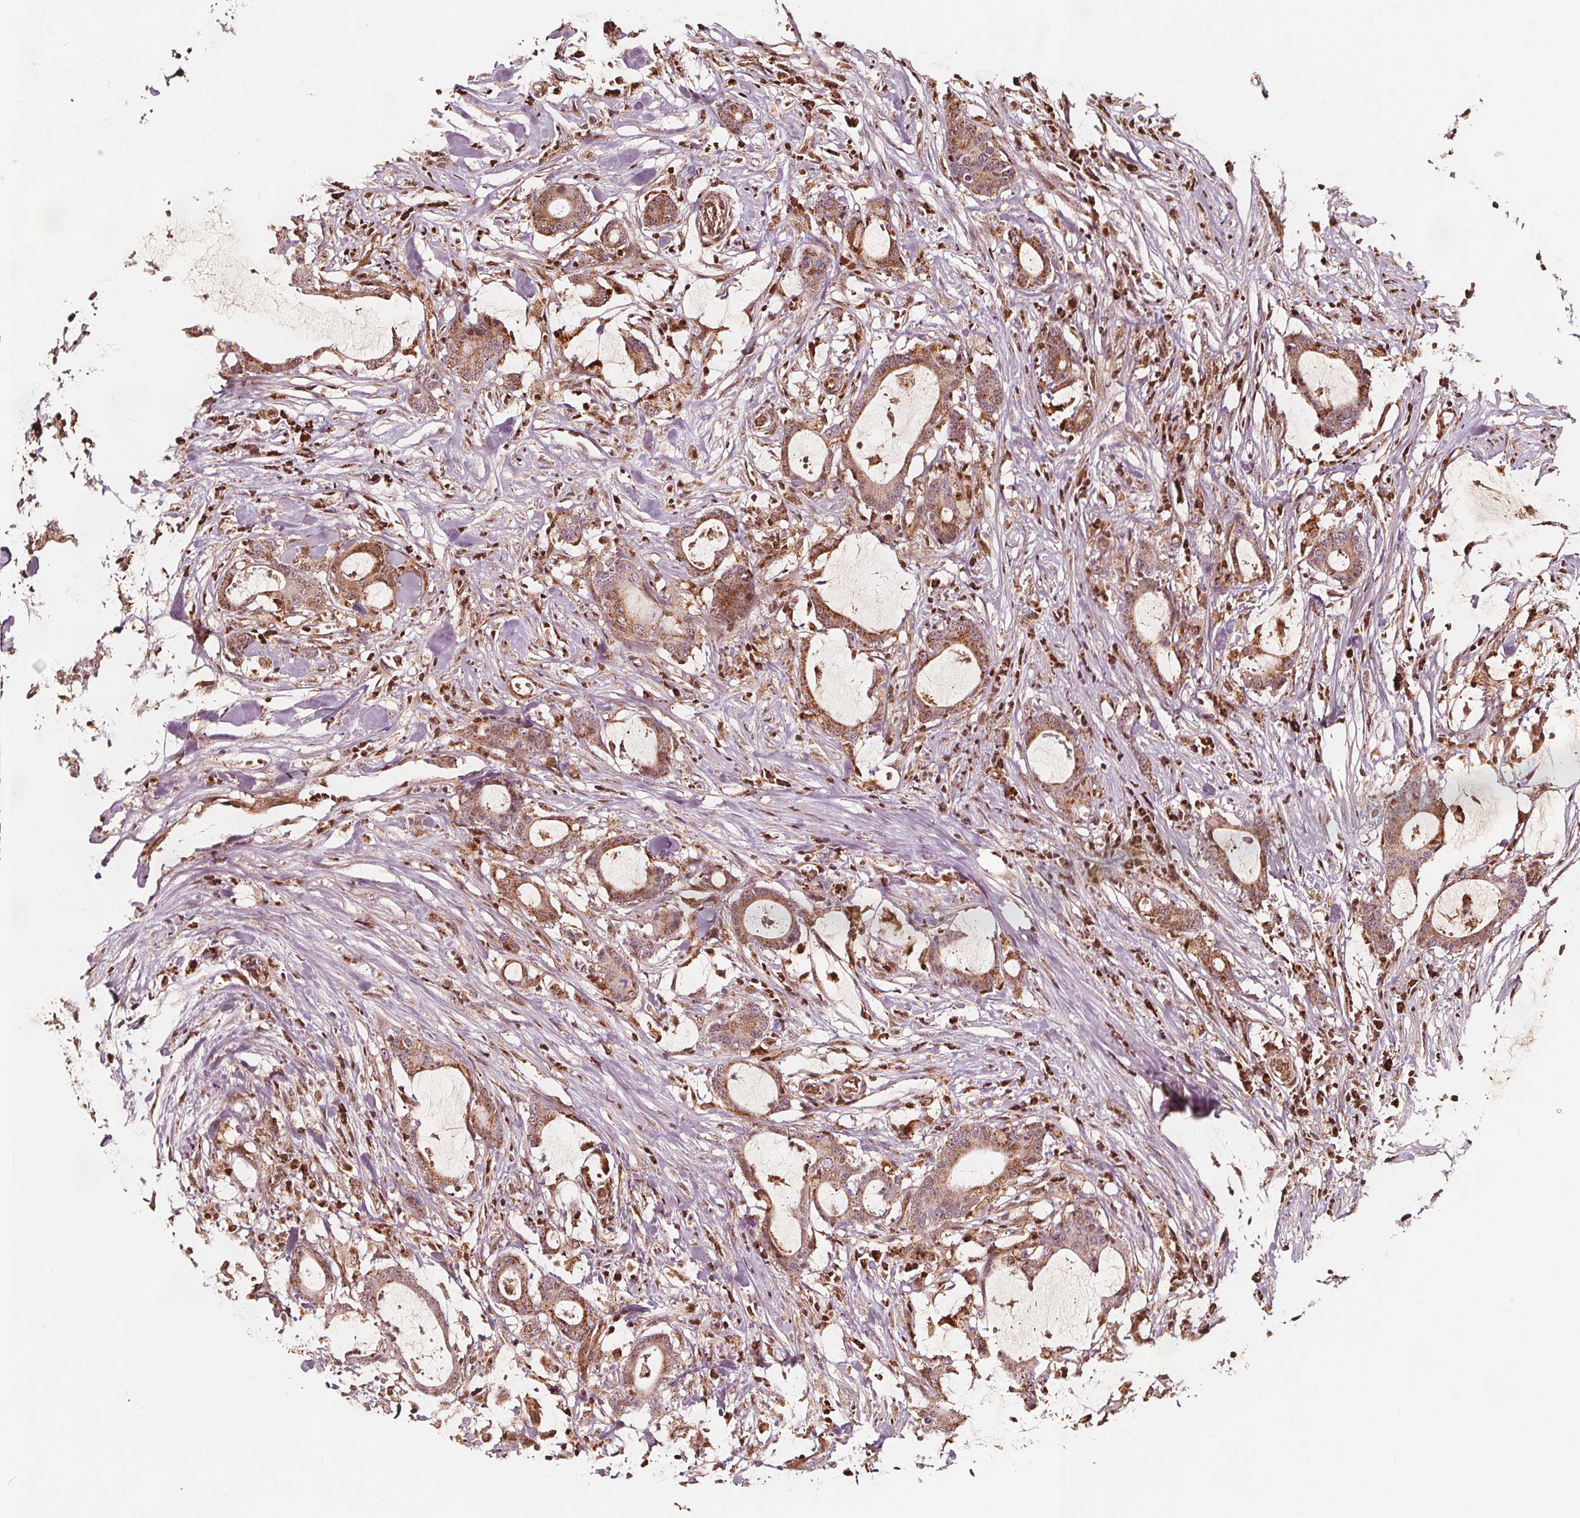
{"staining": {"intensity": "weak", "quantity": ">75%", "location": "cytoplasmic/membranous"}, "tissue": "stomach cancer", "cell_type": "Tumor cells", "image_type": "cancer", "snomed": [{"axis": "morphology", "description": "Adenocarcinoma, NOS"}, {"axis": "topography", "description": "Stomach, upper"}], "caption": "Stomach adenocarcinoma tissue shows weak cytoplasmic/membranous positivity in about >75% of tumor cells", "gene": "AIP", "patient": {"sex": "male", "age": 68}}